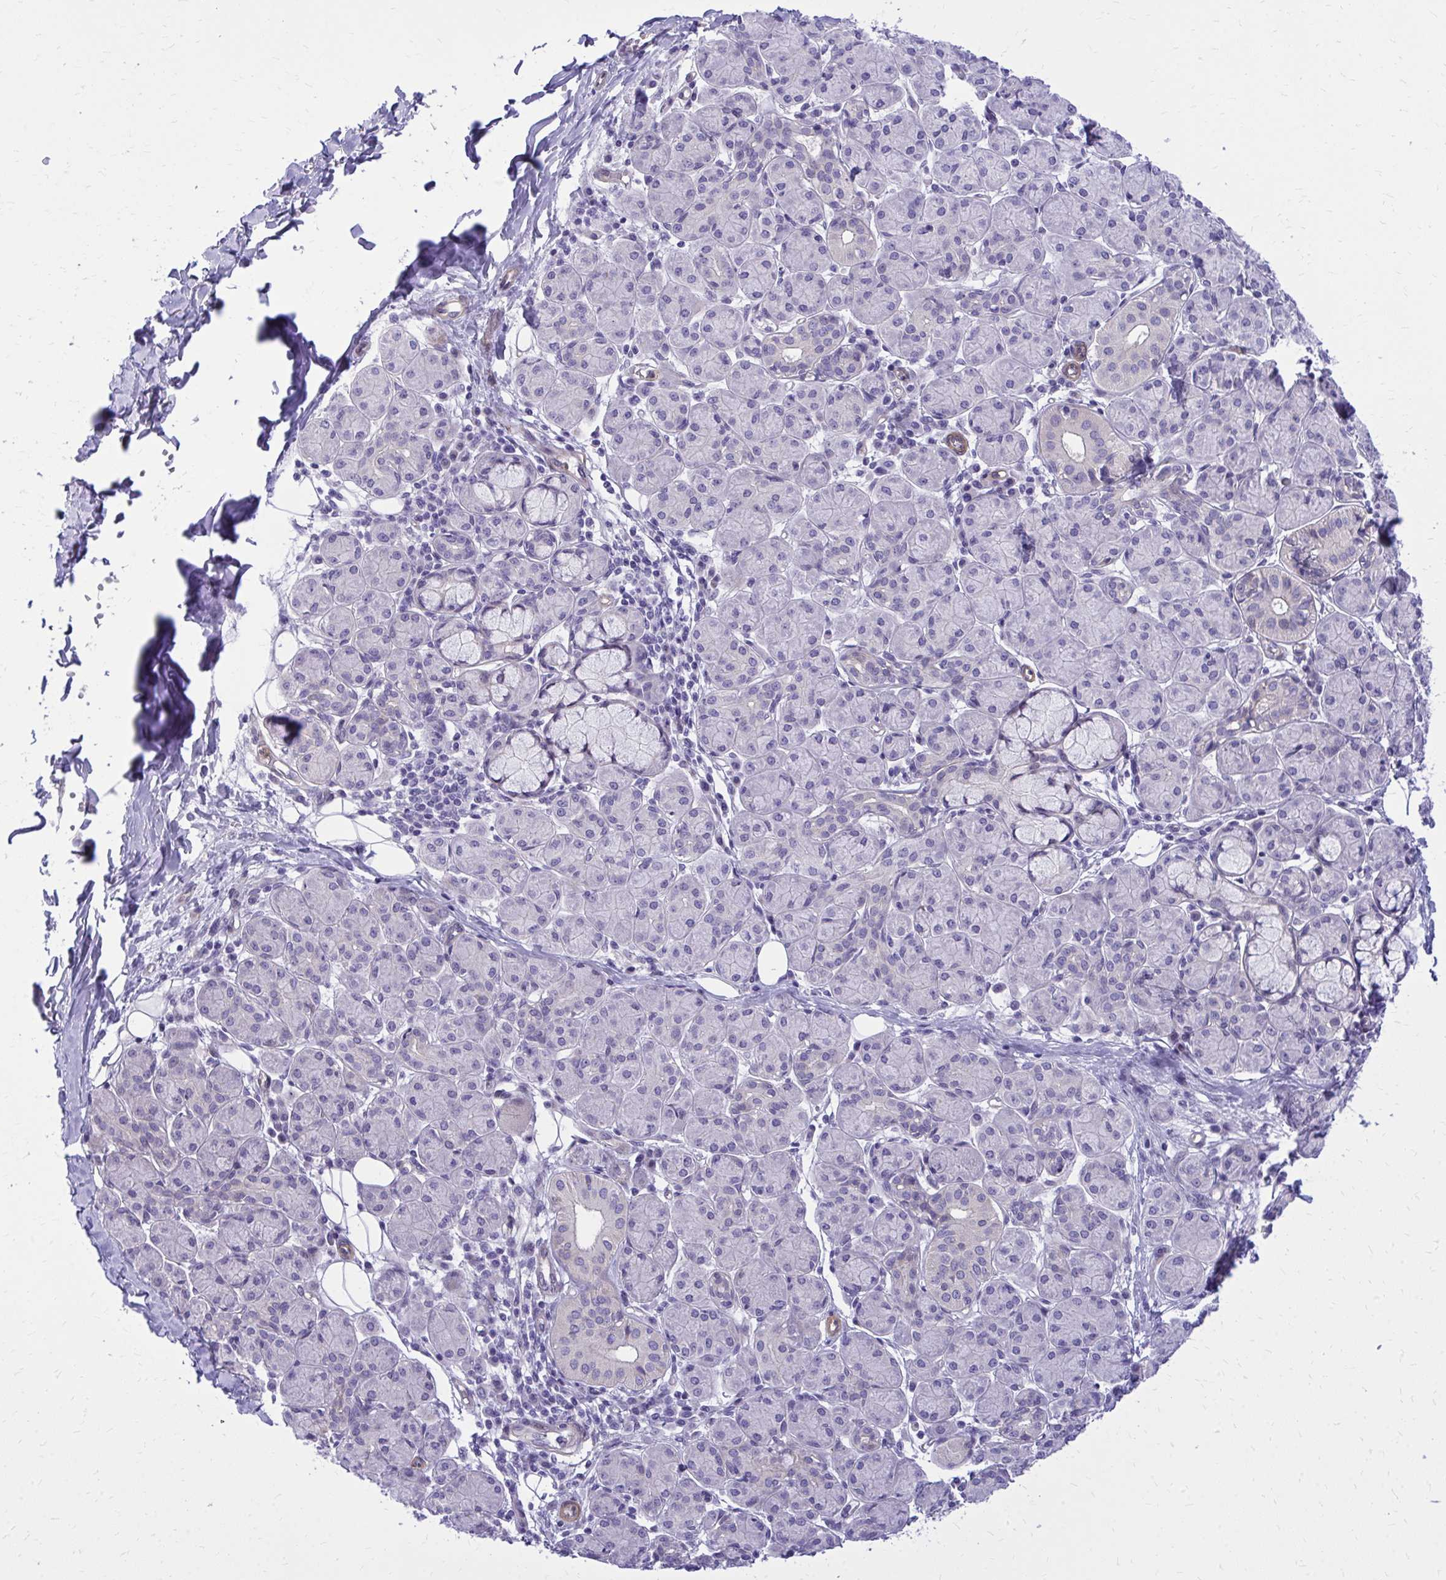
{"staining": {"intensity": "weak", "quantity": "<25%", "location": "cytoplasmic/membranous"}, "tissue": "salivary gland", "cell_type": "Glandular cells", "image_type": "normal", "snomed": [{"axis": "morphology", "description": "Normal tissue, NOS"}, {"axis": "morphology", "description": "Inflammation, NOS"}, {"axis": "topography", "description": "Lymph node"}, {"axis": "topography", "description": "Salivary gland"}], "caption": "The IHC histopathology image has no significant expression in glandular cells of salivary gland. (Brightfield microscopy of DAB immunohistochemistry (IHC) at high magnification).", "gene": "ADAMTSL1", "patient": {"sex": "male", "age": 3}}